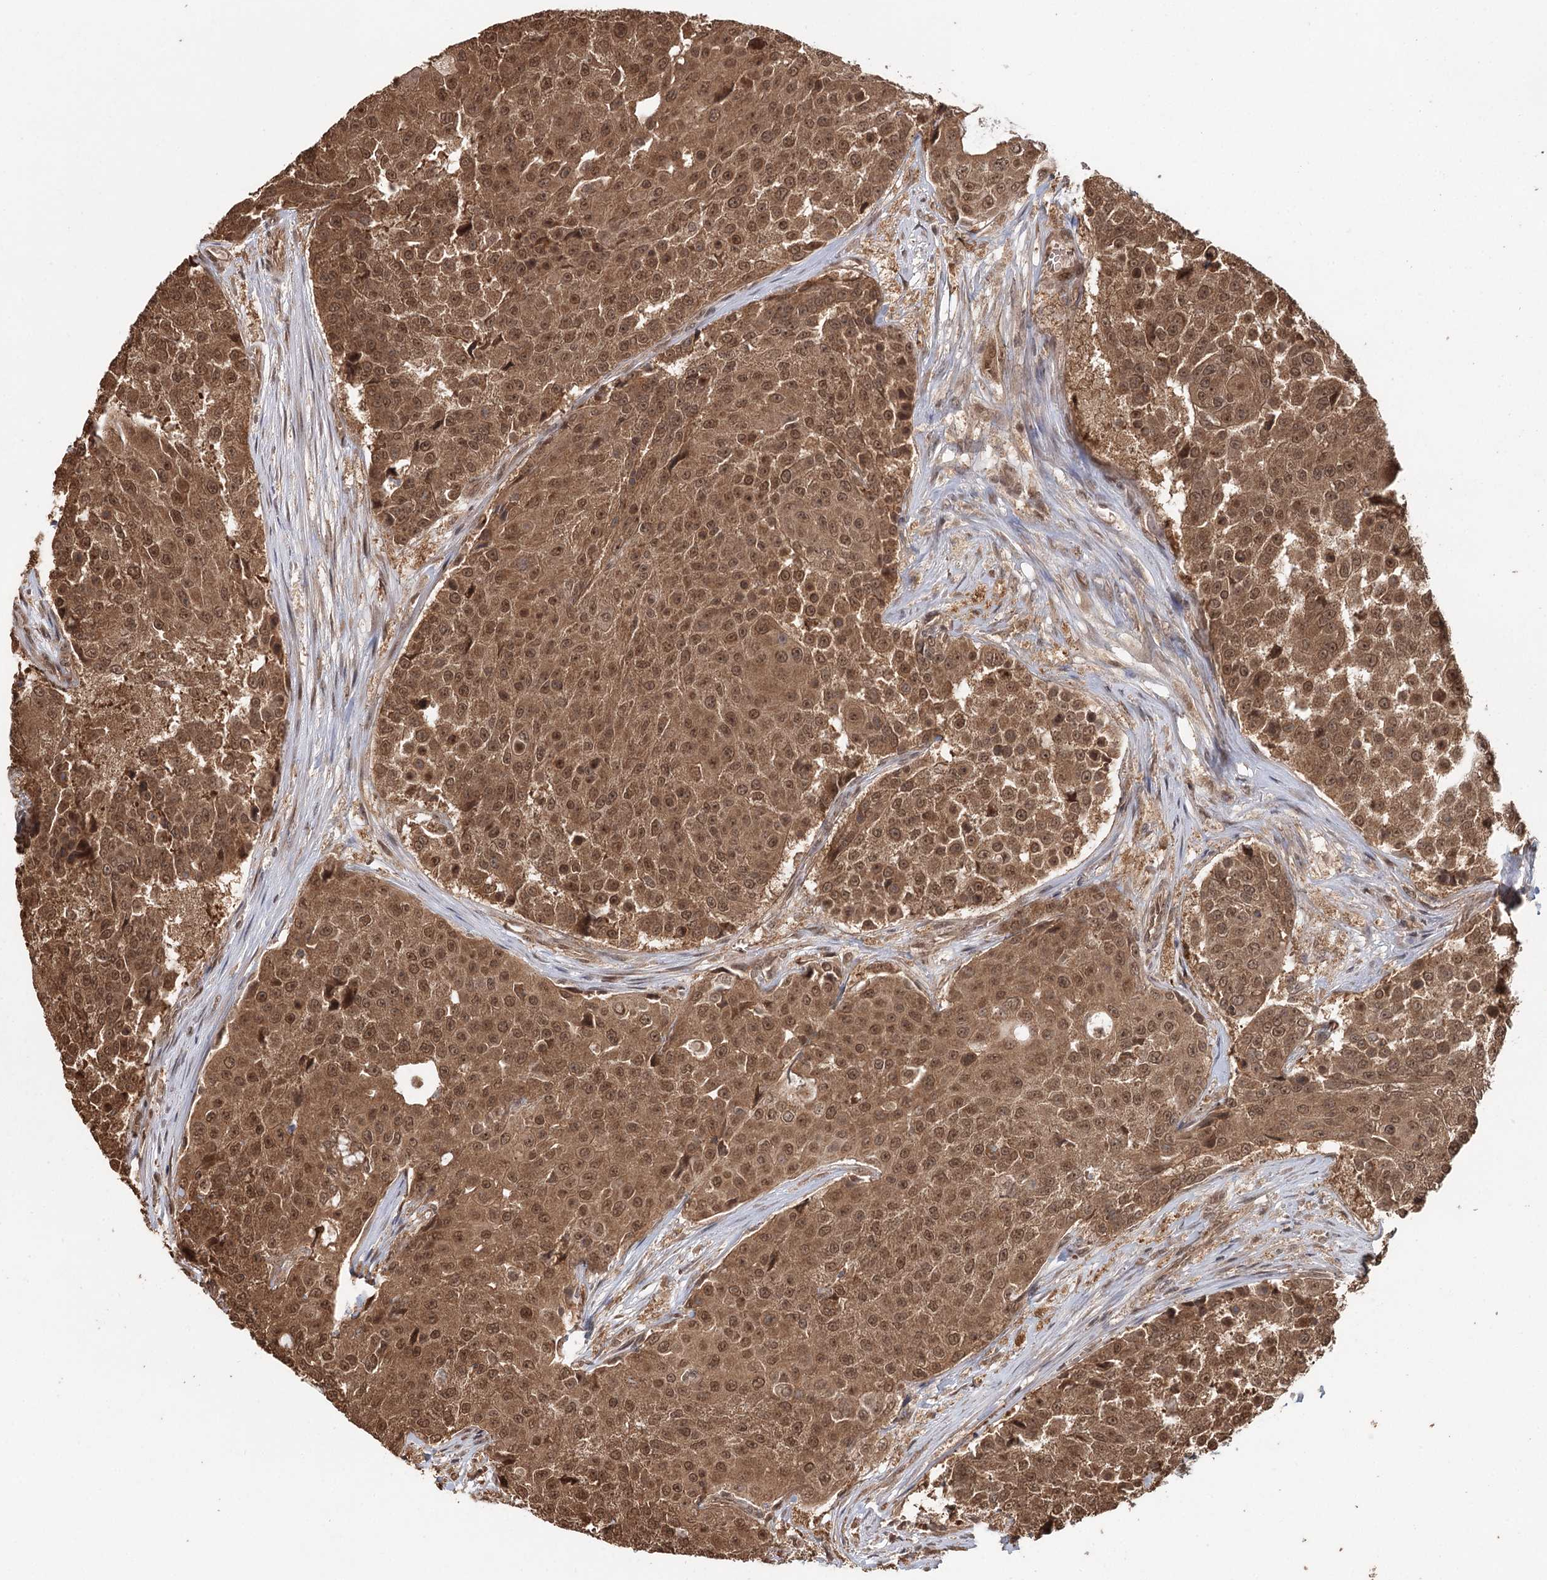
{"staining": {"intensity": "moderate", "quantity": ">75%", "location": "cytoplasmic/membranous,nuclear"}, "tissue": "urothelial cancer", "cell_type": "Tumor cells", "image_type": "cancer", "snomed": [{"axis": "morphology", "description": "Urothelial carcinoma, High grade"}, {"axis": "topography", "description": "Urinary bladder"}], "caption": "Immunohistochemistry (DAB) staining of urothelial cancer demonstrates moderate cytoplasmic/membranous and nuclear protein positivity in approximately >75% of tumor cells.", "gene": "N6AMT1", "patient": {"sex": "female", "age": 63}}